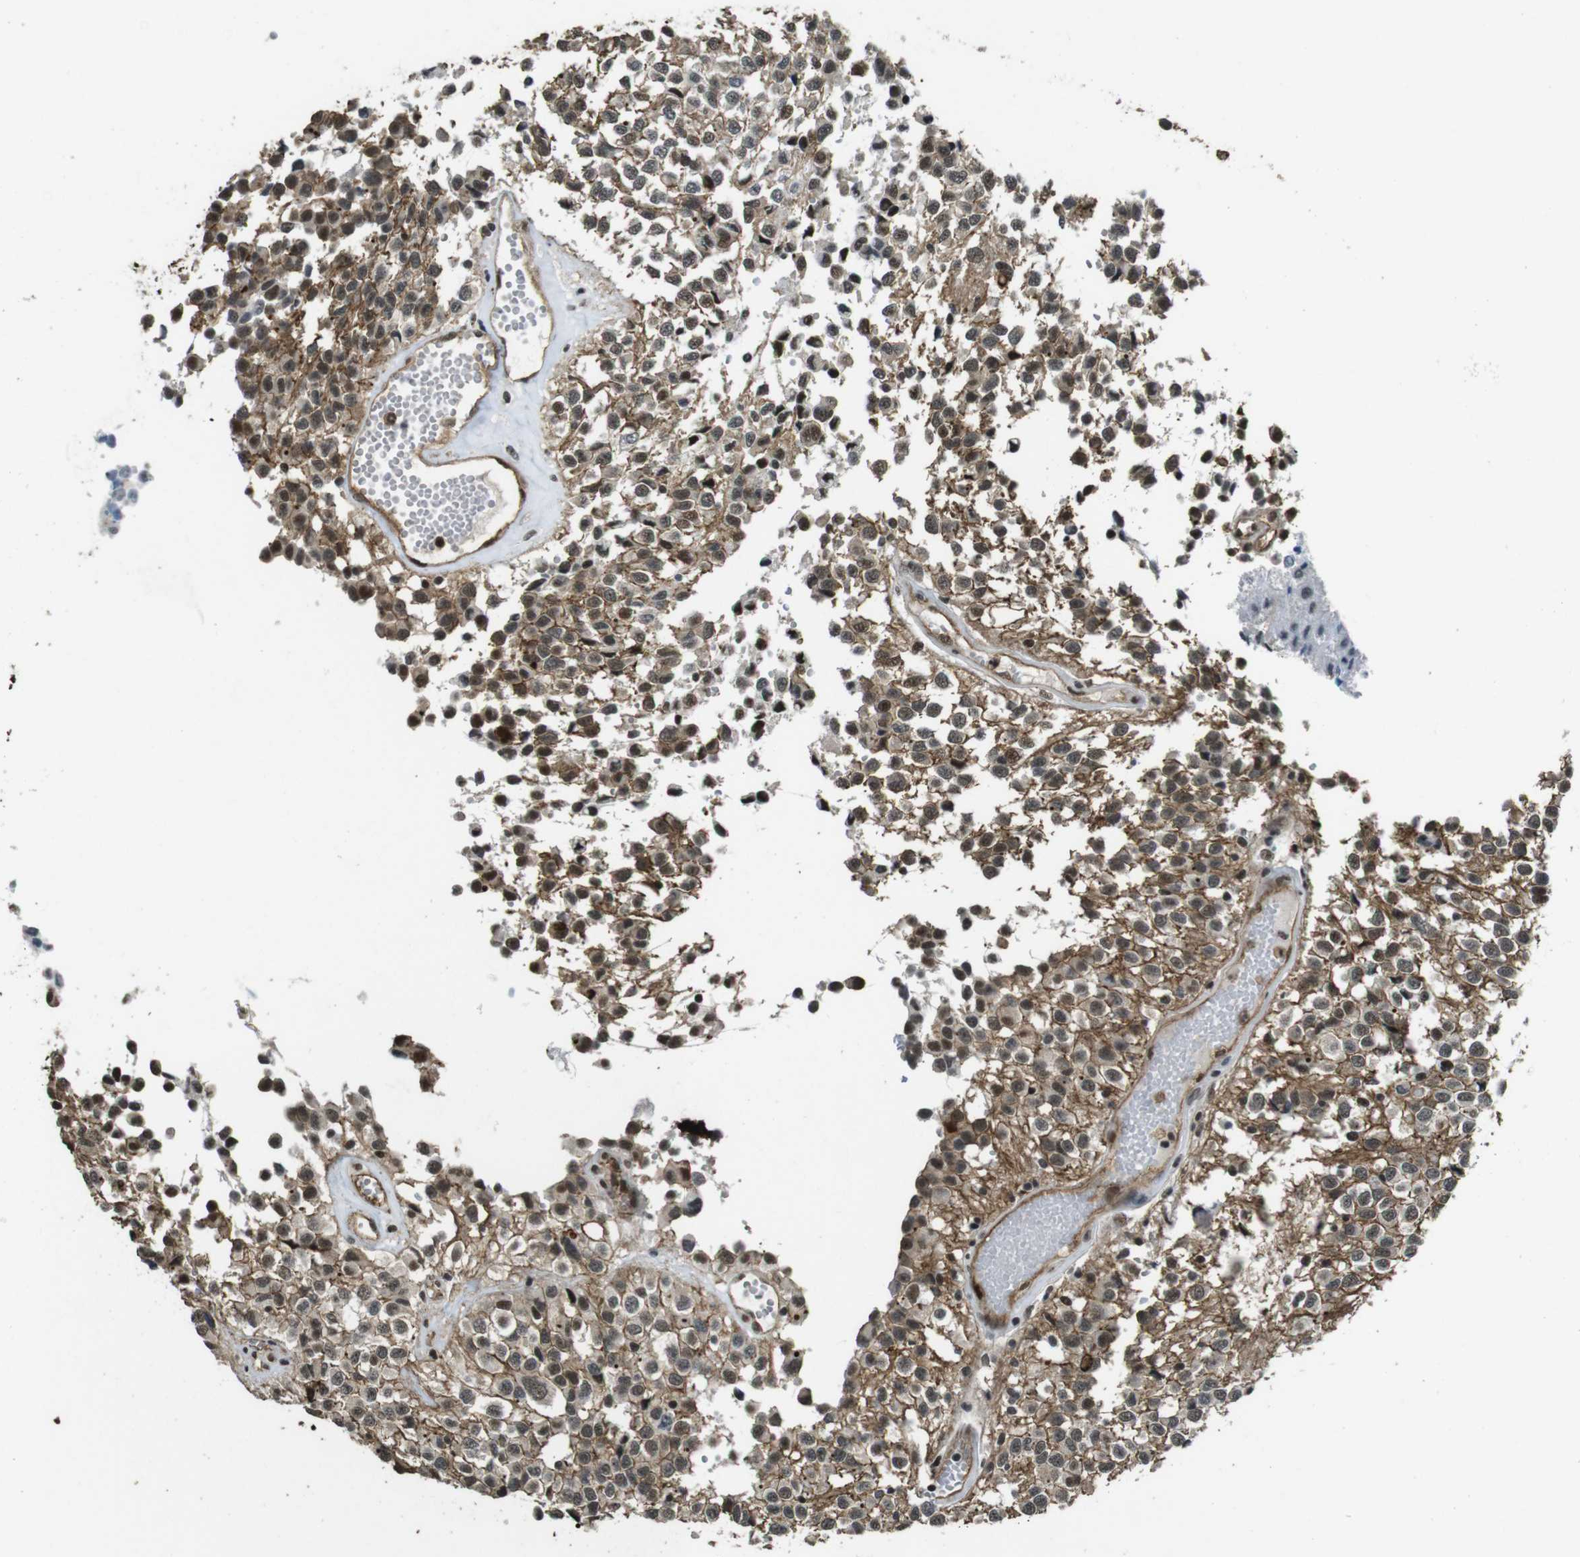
{"staining": {"intensity": "moderate", "quantity": ">75%", "location": "cytoplasmic/membranous,nuclear"}, "tissue": "glioma", "cell_type": "Tumor cells", "image_type": "cancer", "snomed": [{"axis": "morphology", "description": "Glioma, malignant, High grade"}, {"axis": "topography", "description": "Brain"}], "caption": "Human high-grade glioma (malignant) stained with a protein marker displays moderate staining in tumor cells.", "gene": "CSNK2B", "patient": {"sex": "male", "age": 32}}